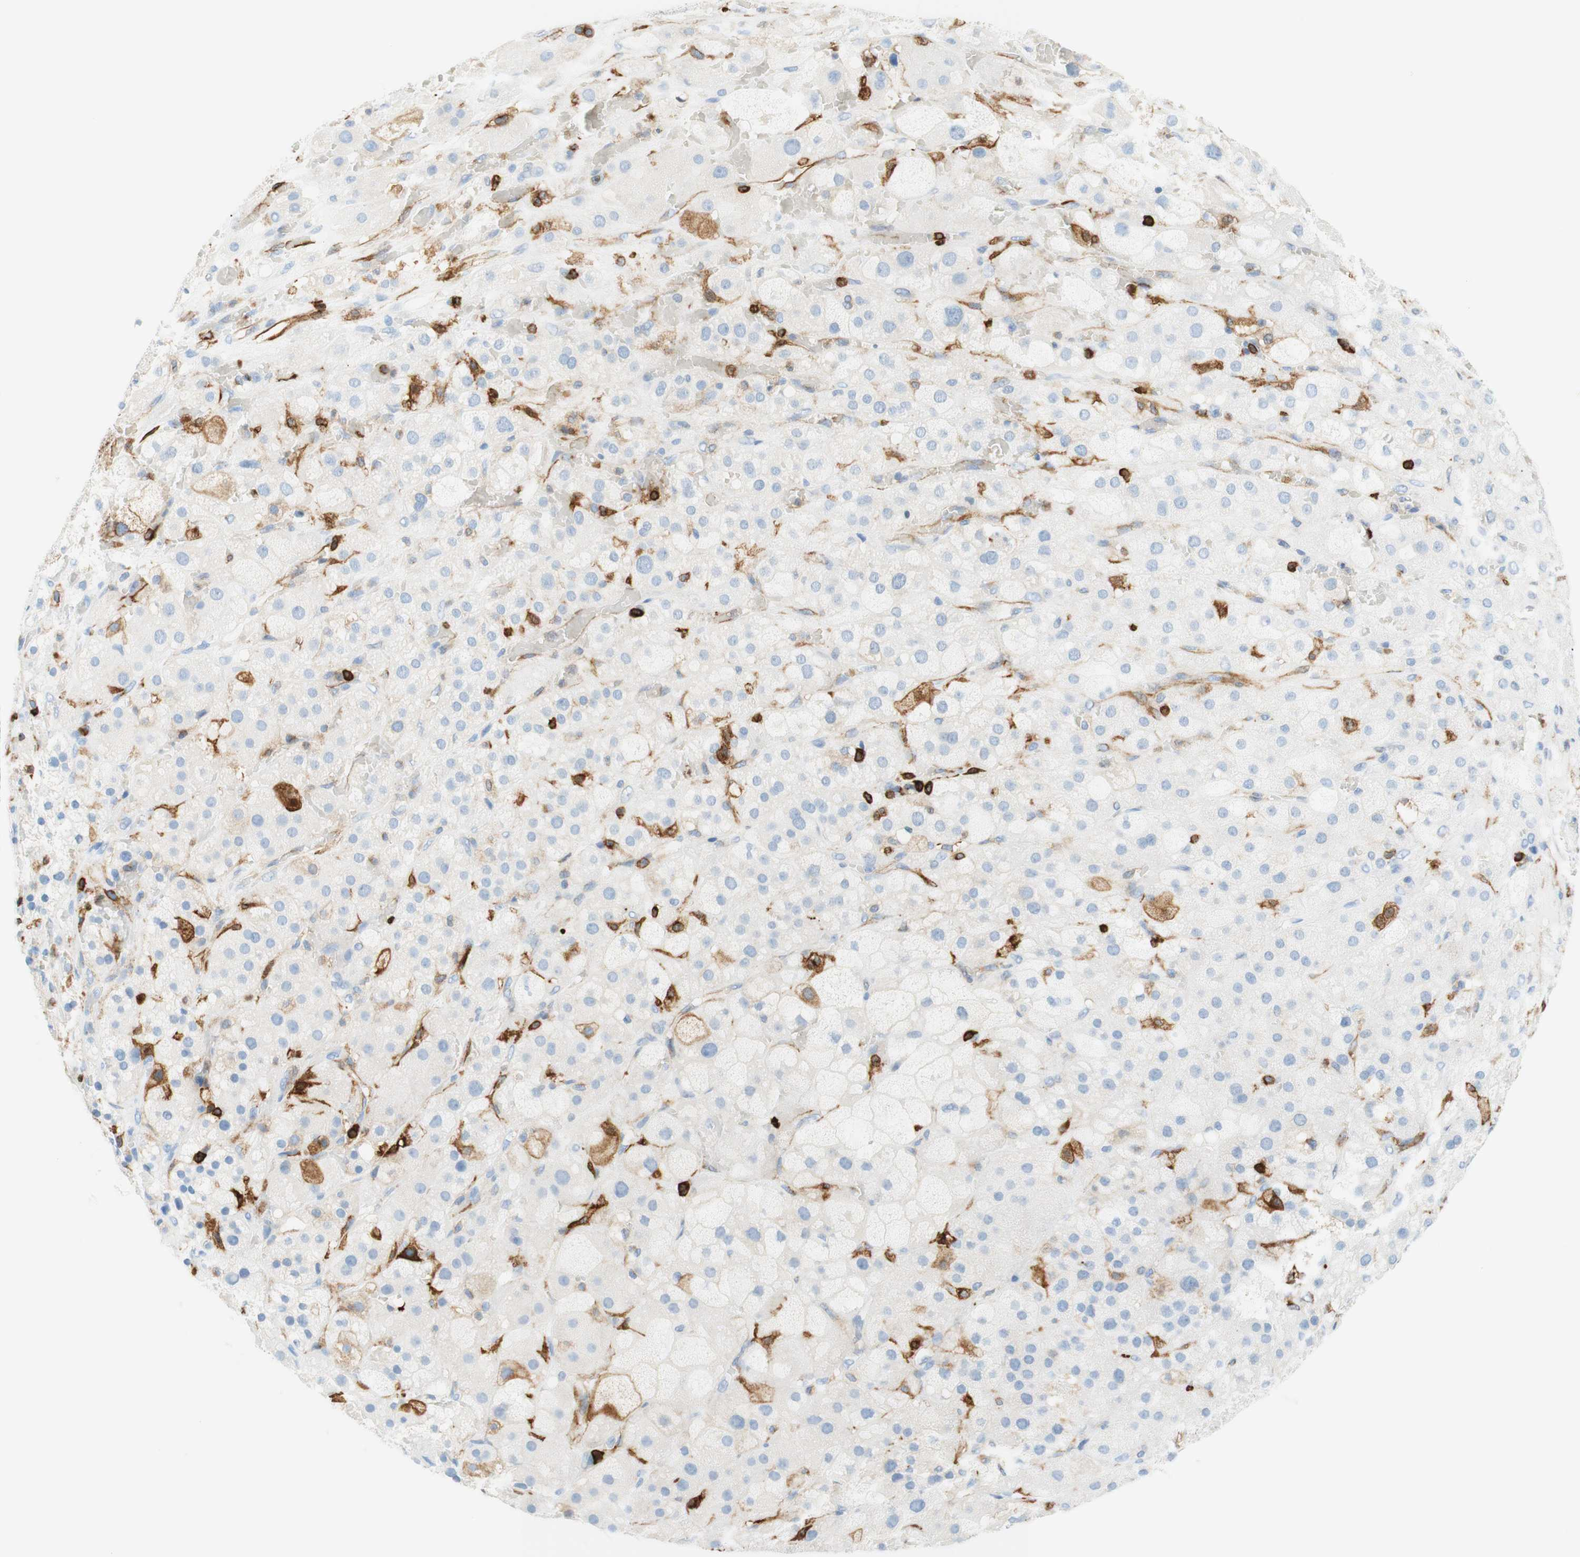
{"staining": {"intensity": "moderate", "quantity": "<25%", "location": "cytoplasmic/membranous"}, "tissue": "adrenal gland", "cell_type": "Glandular cells", "image_type": "normal", "snomed": [{"axis": "morphology", "description": "Normal tissue, NOS"}, {"axis": "topography", "description": "Adrenal gland"}], "caption": "The photomicrograph shows staining of normal adrenal gland, revealing moderate cytoplasmic/membranous protein positivity (brown color) within glandular cells.", "gene": "STMN1", "patient": {"sex": "female", "age": 47}}